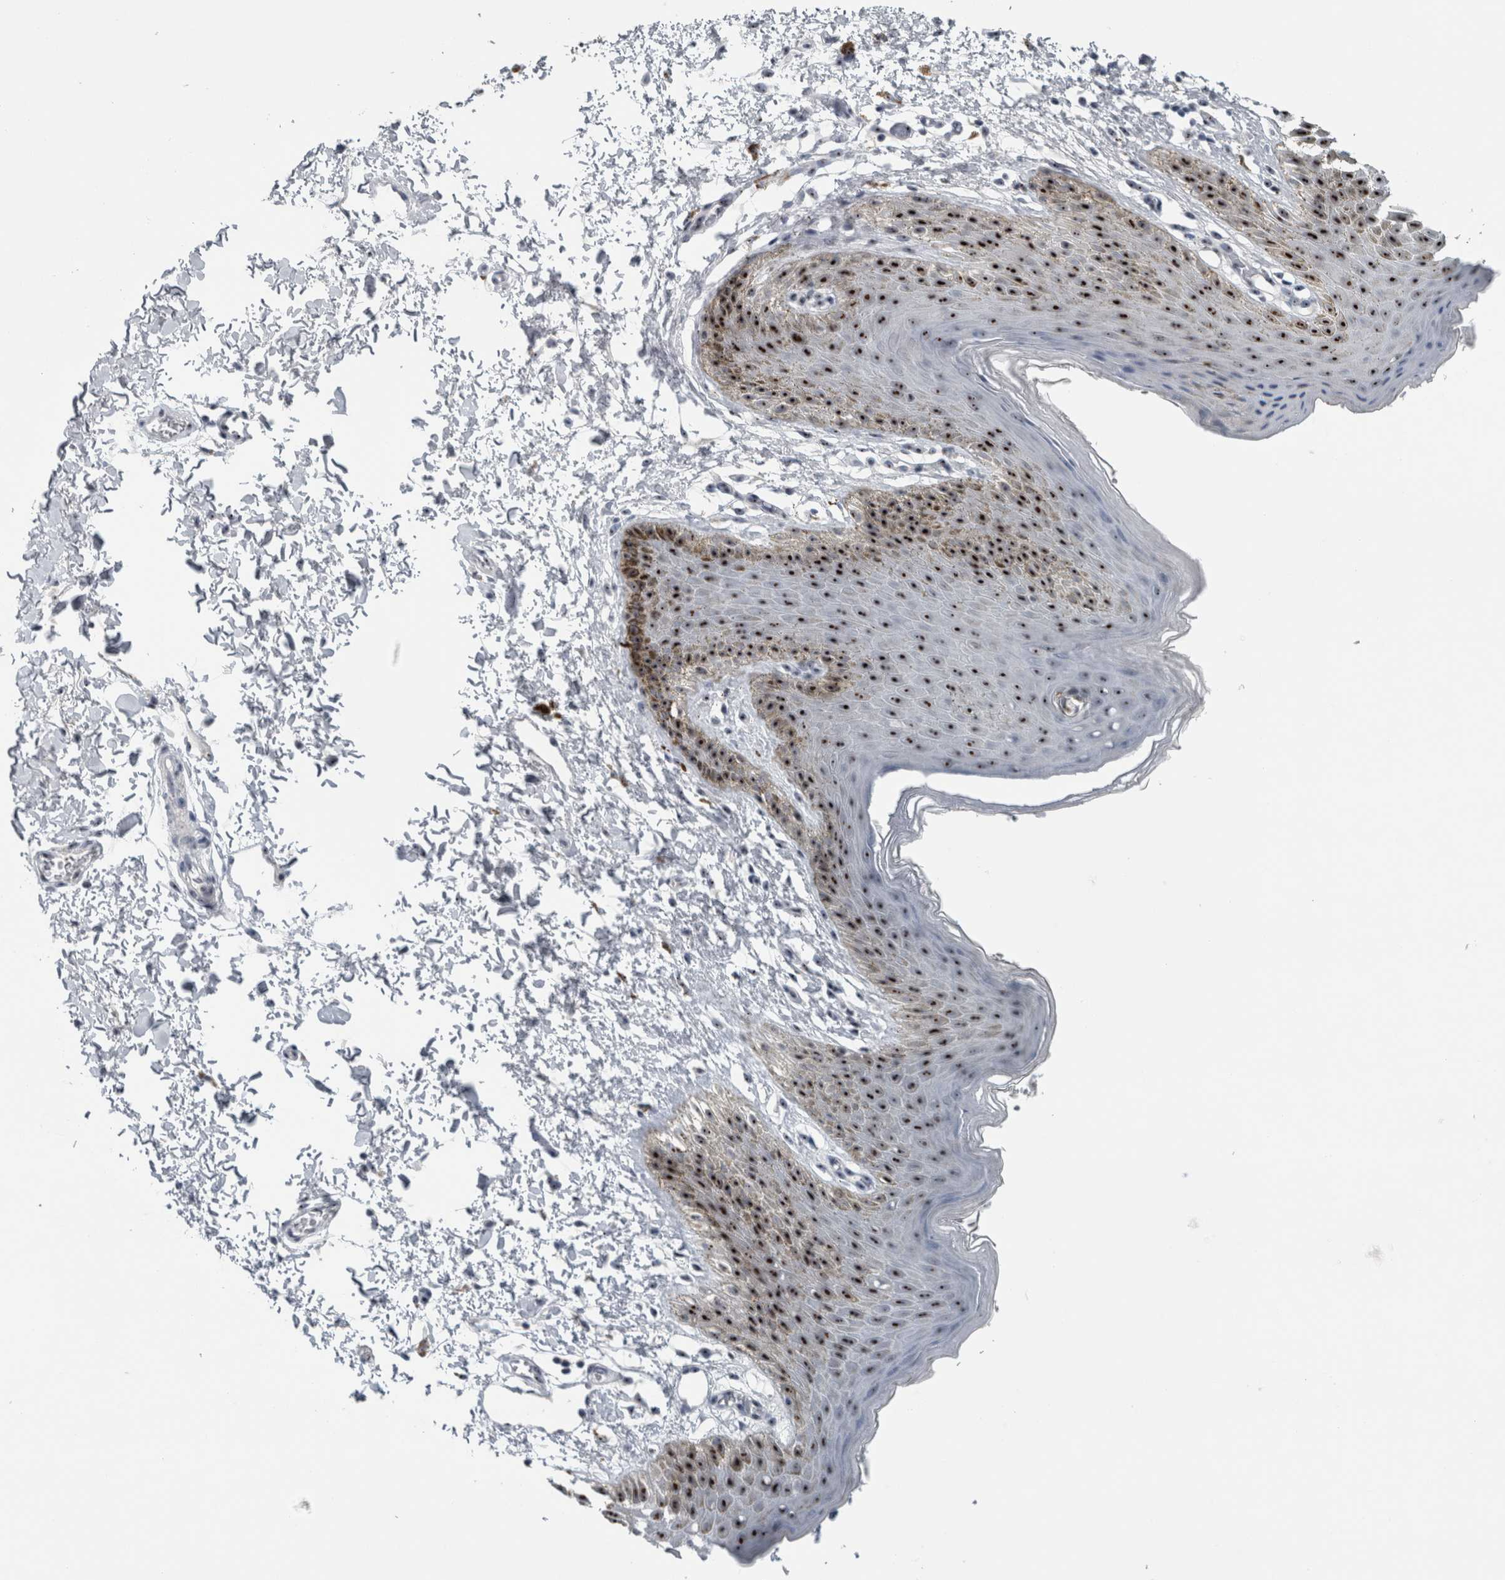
{"staining": {"intensity": "strong", "quantity": ">75%", "location": "nuclear"}, "tissue": "skin", "cell_type": "Epidermal cells", "image_type": "normal", "snomed": [{"axis": "morphology", "description": "Normal tissue, NOS"}, {"axis": "topography", "description": "Anal"}, {"axis": "topography", "description": "Peripheral nerve tissue"}], "caption": "Immunohistochemistry (IHC) of normal human skin displays high levels of strong nuclear expression in about >75% of epidermal cells.", "gene": "UTP6", "patient": {"sex": "male", "age": 44}}